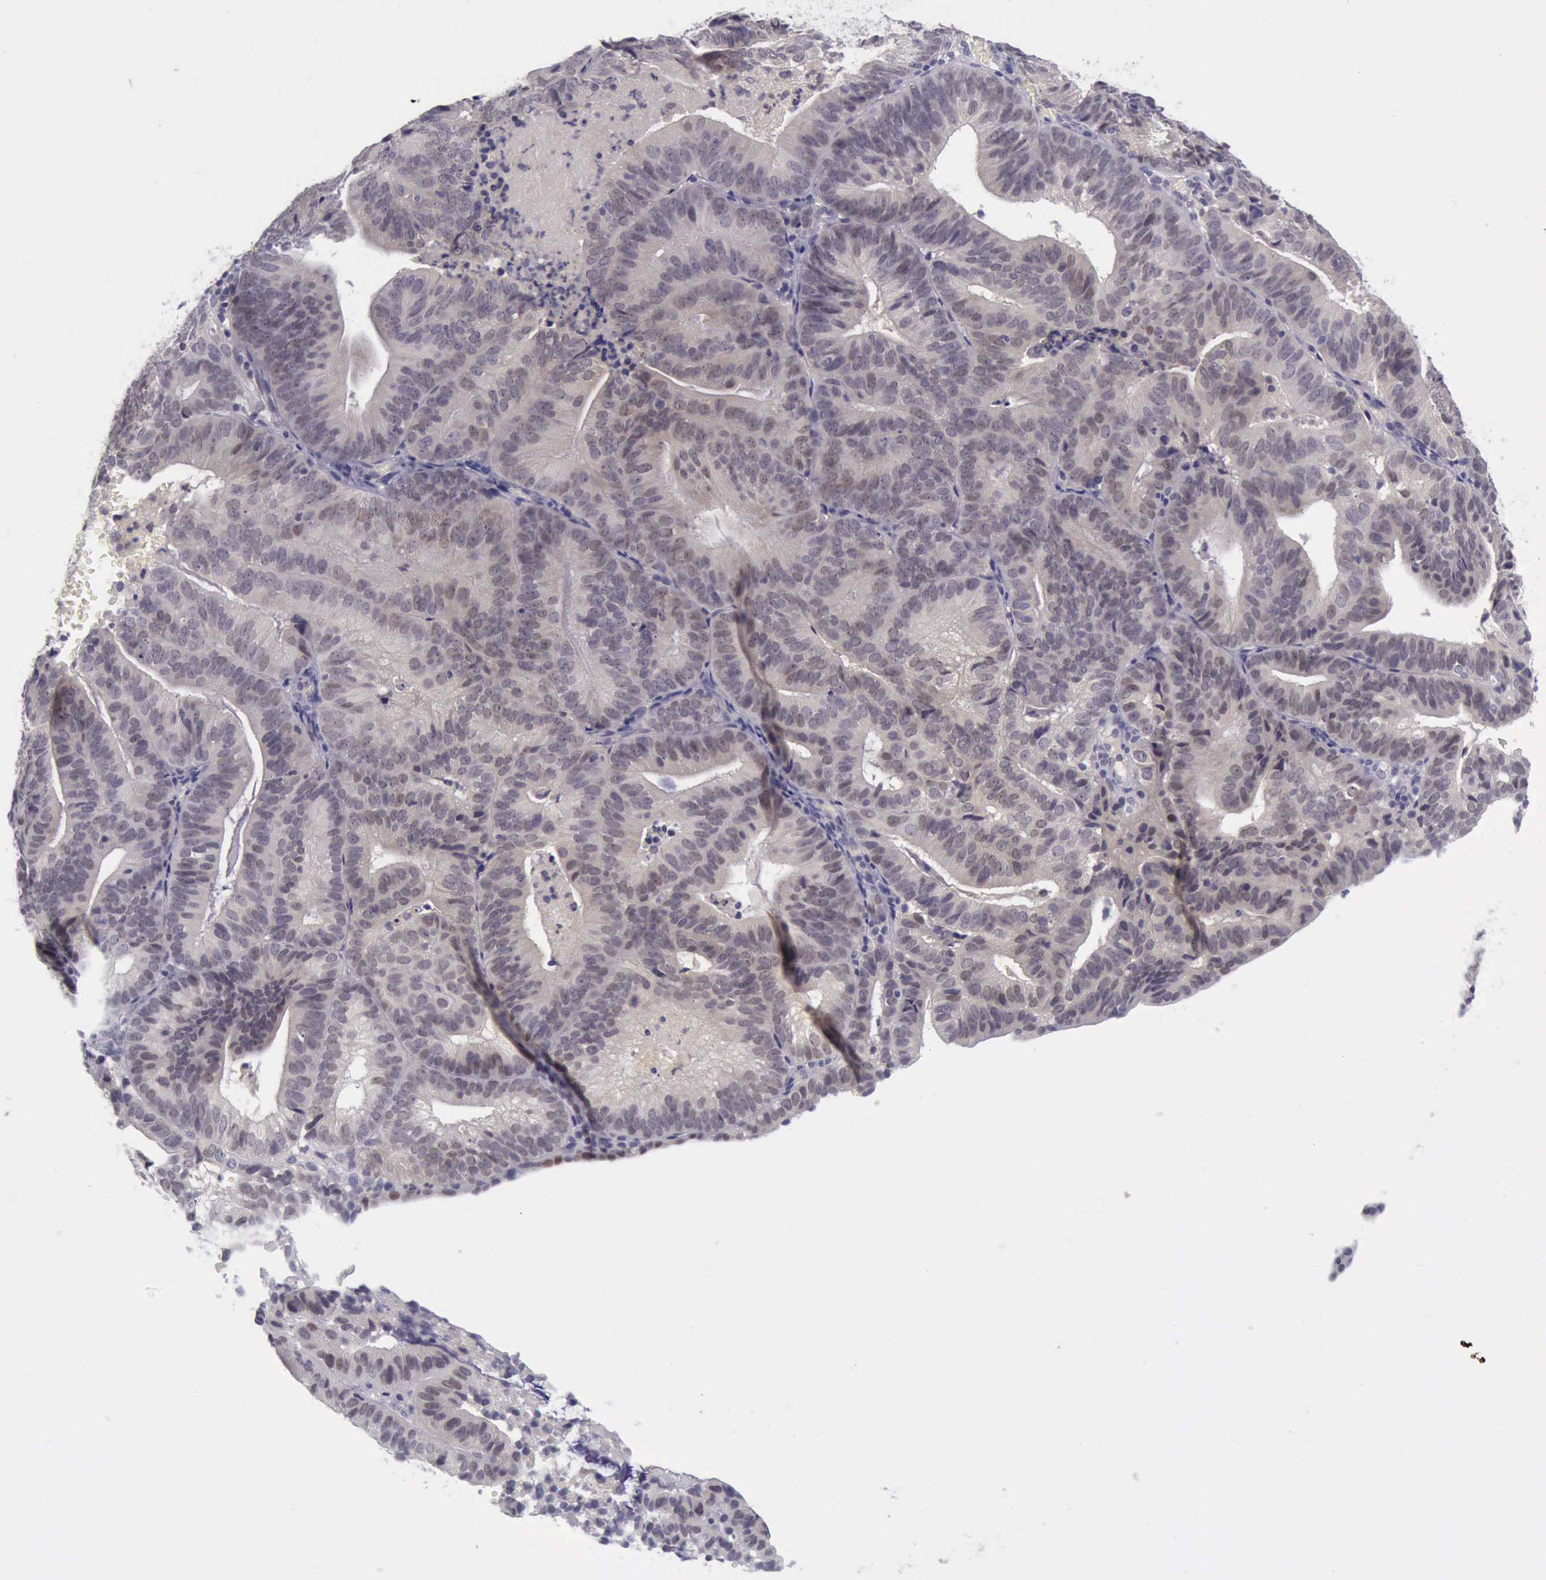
{"staining": {"intensity": "weak", "quantity": ">75%", "location": "cytoplasmic/membranous,nuclear"}, "tissue": "cervical cancer", "cell_type": "Tumor cells", "image_type": "cancer", "snomed": [{"axis": "morphology", "description": "Adenocarcinoma, NOS"}, {"axis": "topography", "description": "Cervix"}], "caption": "Cervical cancer stained for a protein reveals weak cytoplasmic/membranous and nuclear positivity in tumor cells.", "gene": "ARNT2", "patient": {"sex": "female", "age": 60}}